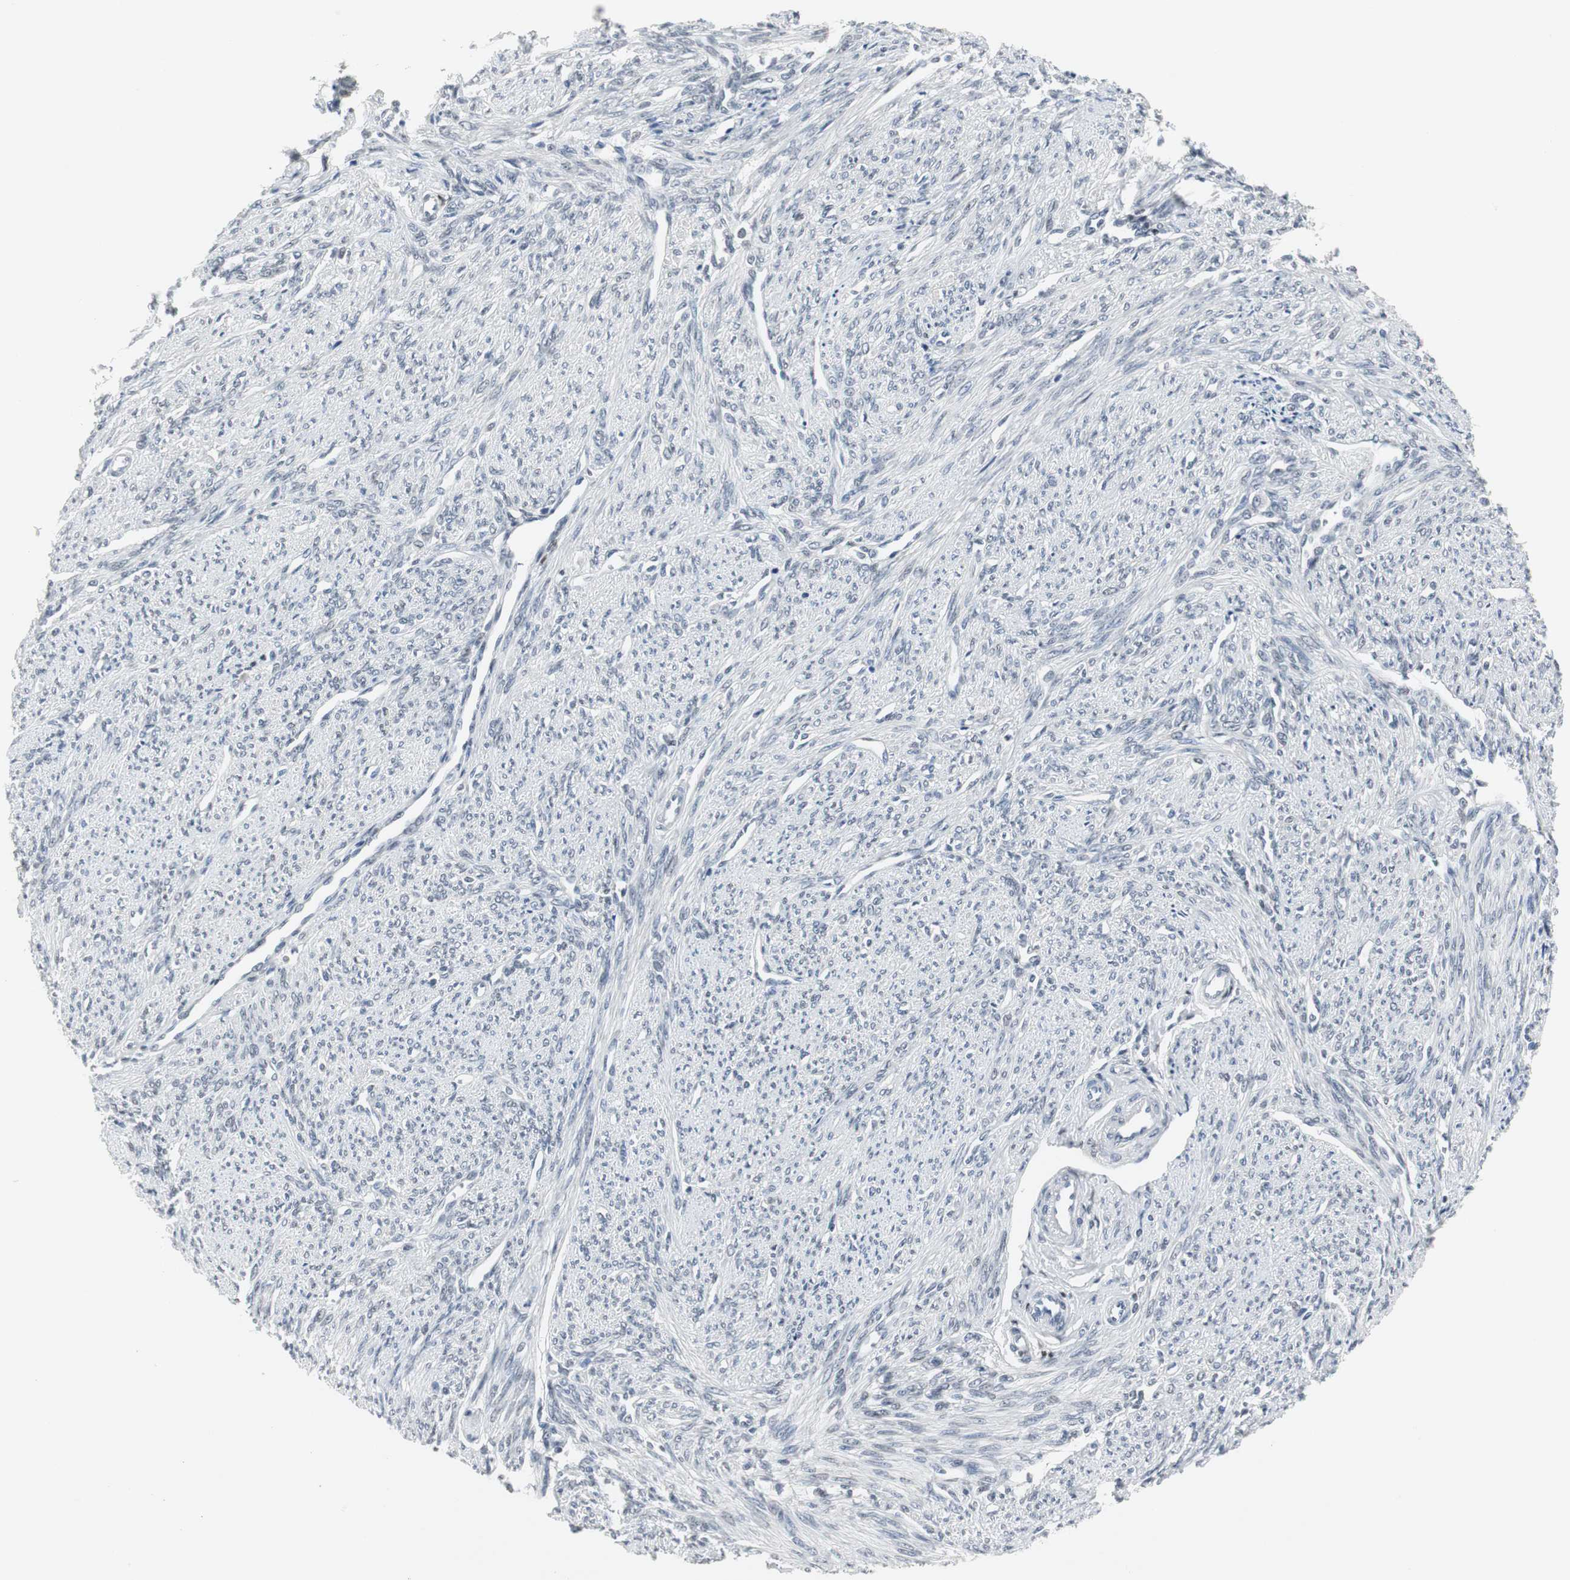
{"staining": {"intensity": "weak", "quantity": "25%-75%", "location": "cytoplasmic/membranous"}, "tissue": "smooth muscle", "cell_type": "Smooth muscle cells", "image_type": "normal", "snomed": [{"axis": "morphology", "description": "Normal tissue, NOS"}, {"axis": "topography", "description": "Smooth muscle"}], "caption": "This is a micrograph of immunohistochemistry (IHC) staining of normal smooth muscle, which shows weak positivity in the cytoplasmic/membranous of smooth muscle cells.", "gene": "ELK1", "patient": {"sex": "female", "age": 65}}